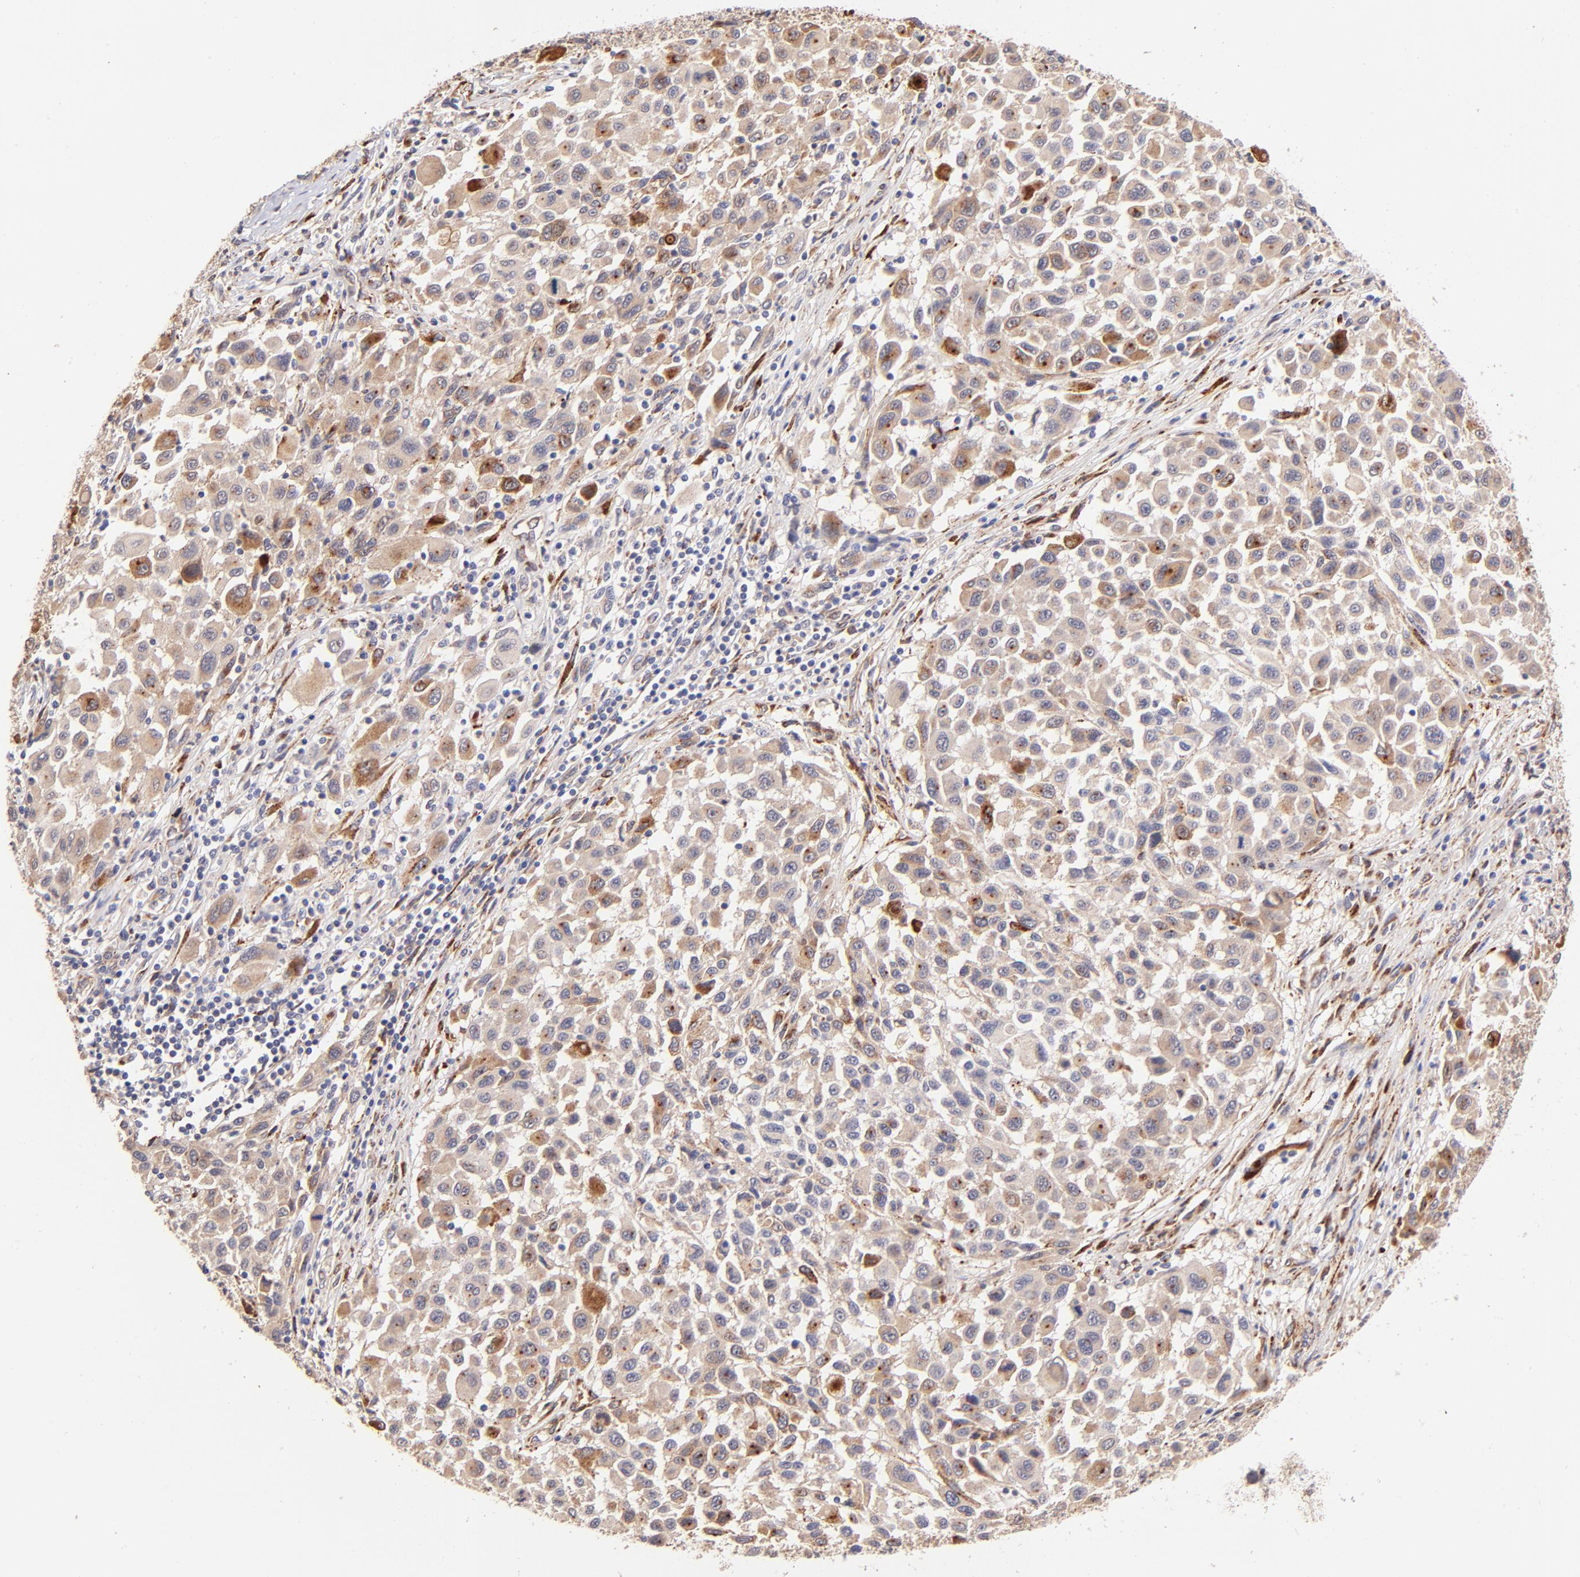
{"staining": {"intensity": "weak", "quantity": "25%-75%", "location": "cytoplasmic/membranous"}, "tissue": "melanoma", "cell_type": "Tumor cells", "image_type": "cancer", "snomed": [{"axis": "morphology", "description": "Malignant melanoma, Metastatic site"}, {"axis": "topography", "description": "Lymph node"}], "caption": "IHC (DAB) staining of human malignant melanoma (metastatic site) demonstrates weak cytoplasmic/membranous protein positivity in approximately 25%-75% of tumor cells.", "gene": "SPARC", "patient": {"sex": "male", "age": 61}}